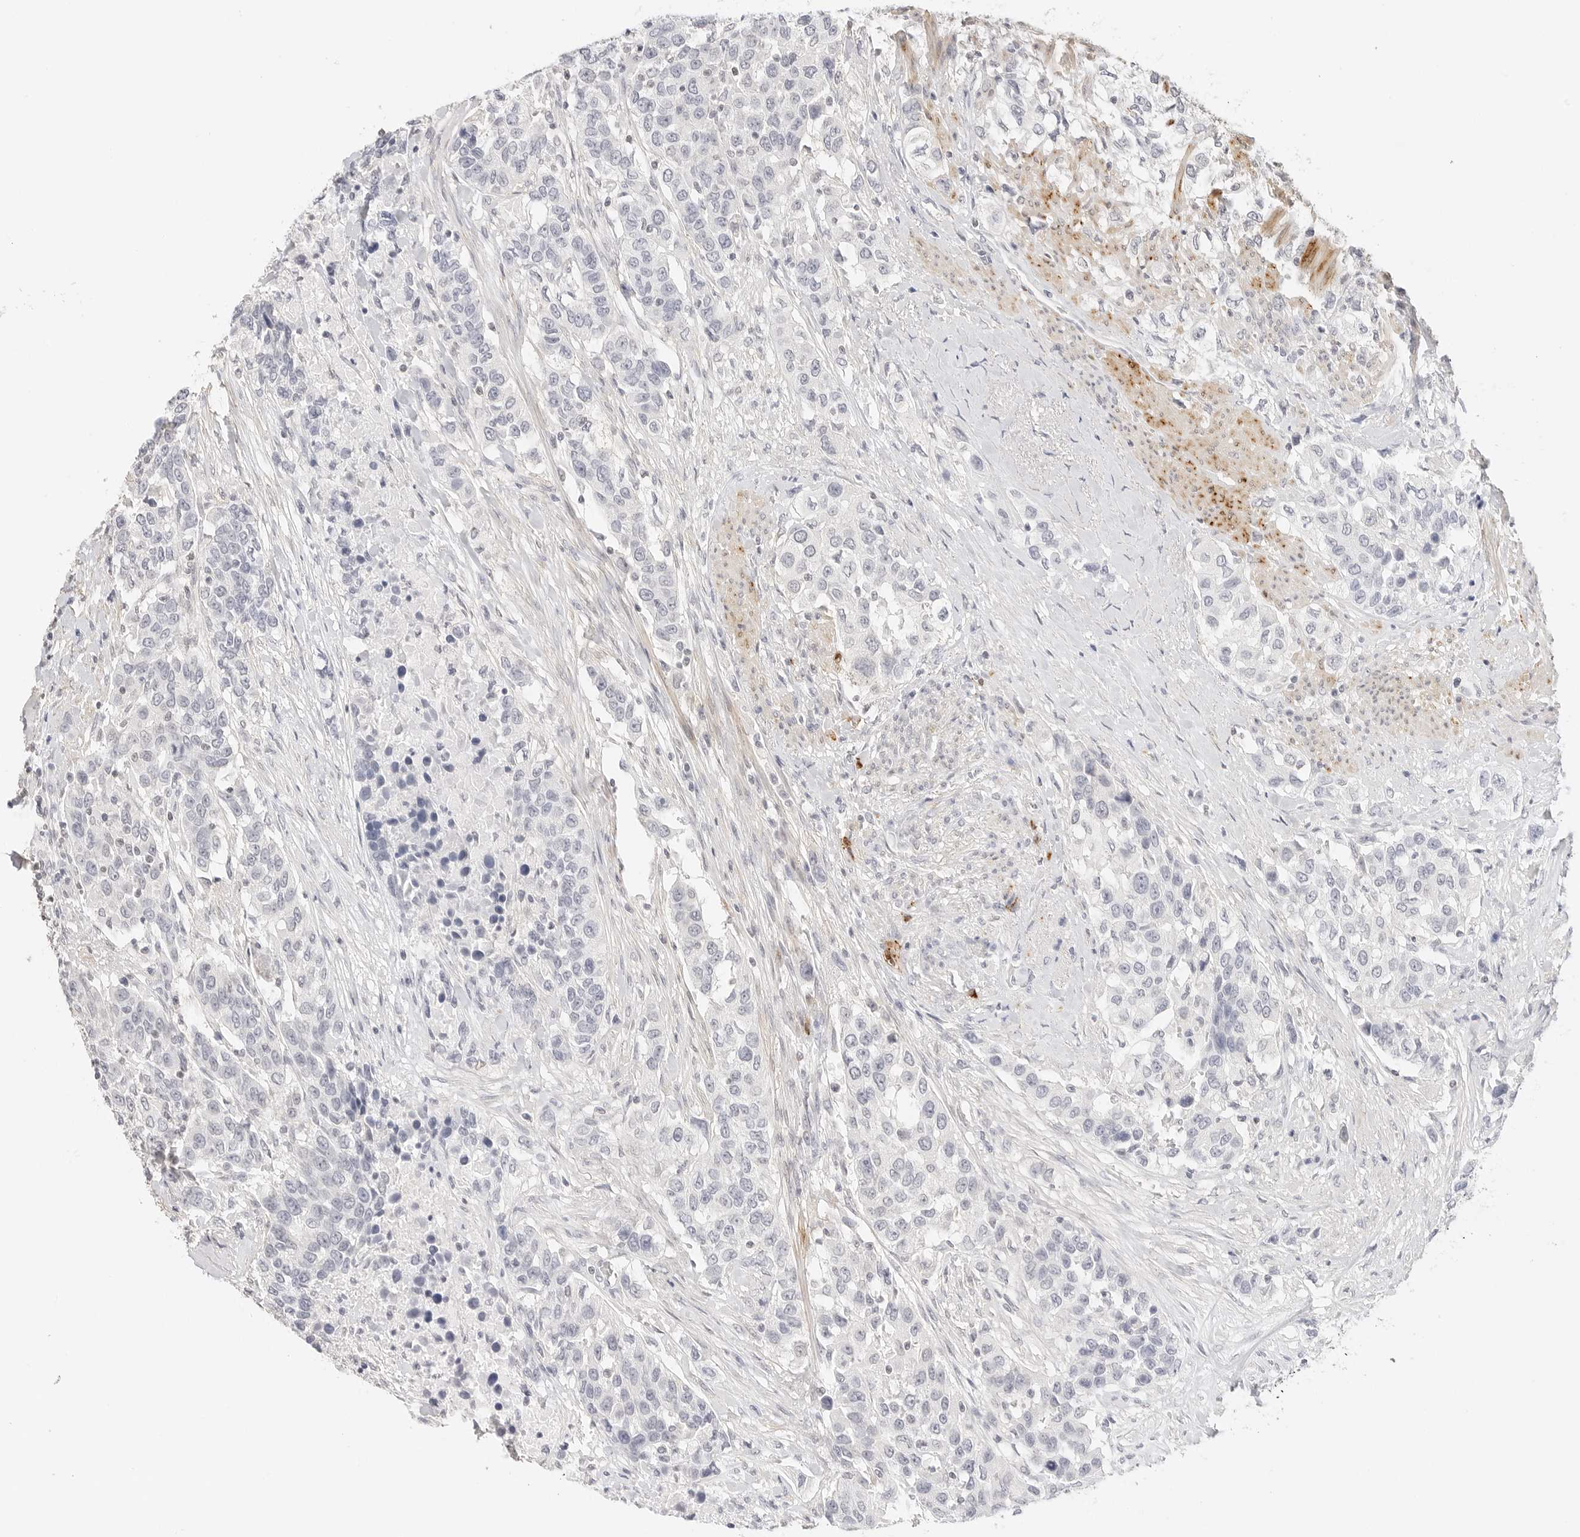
{"staining": {"intensity": "negative", "quantity": "none", "location": "none"}, "tissue": "urothelial cancer", "cell_type": "Tumor cells", "image_type": "cancer", "snomed": [{"axis": "morphology", "description": "Urothelial carcinoma, High grade"}, {"axis": "topography", "description": "Urinary bladder"}], "caption": "This is a image of IHC staining of urothelial cancer, which shows no positivity in tumor cells. The staining is performed using DAB (3,3'-diaminobenzidine) brown chromogen with nuclei counter-stained in using hematoxylin.", "gene": "PCDH19", "patient": {"sex": "female", "age": 80}}